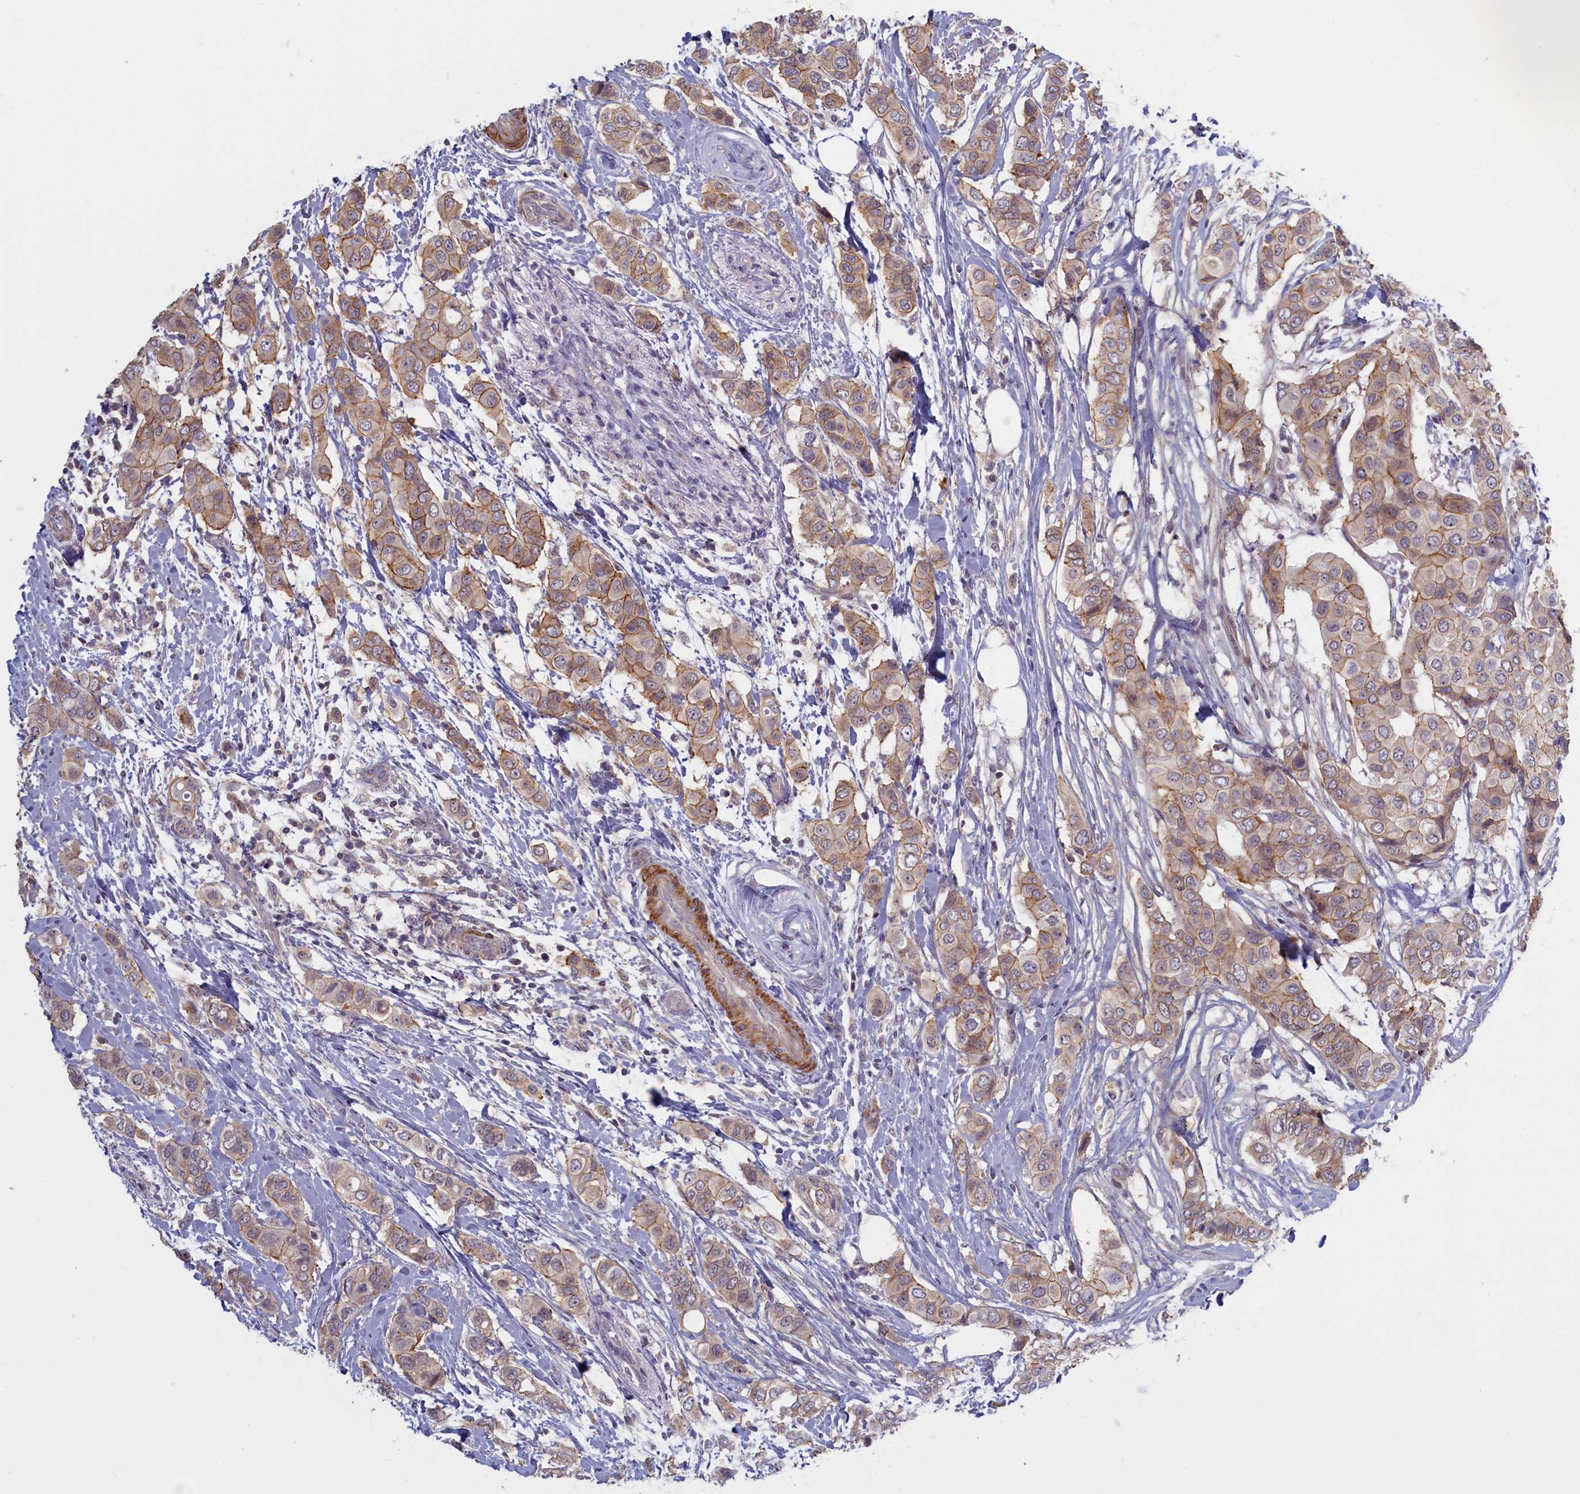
{"staining": {"intensity": "moderate", "quantity": ">75%", "location": "cytoplasmic/membranous"}, "tissue": "breast cancer", "cell_type": "Tumor cells", "image_type": "cancer", "snomed": [{"axis": "morphology", "description": "Lobular carcinoma"}, {"axis": "topography", "description": "Breast"}], "caption": "Breast lobular carcinoma was stained to show a protein in brown. There is medium levels of moderate cytoplasmic/membranous expression in approximately >75% of tumor cells.", "gene": "TRPM4", "patient": {"sex": "female", "age": 51}}